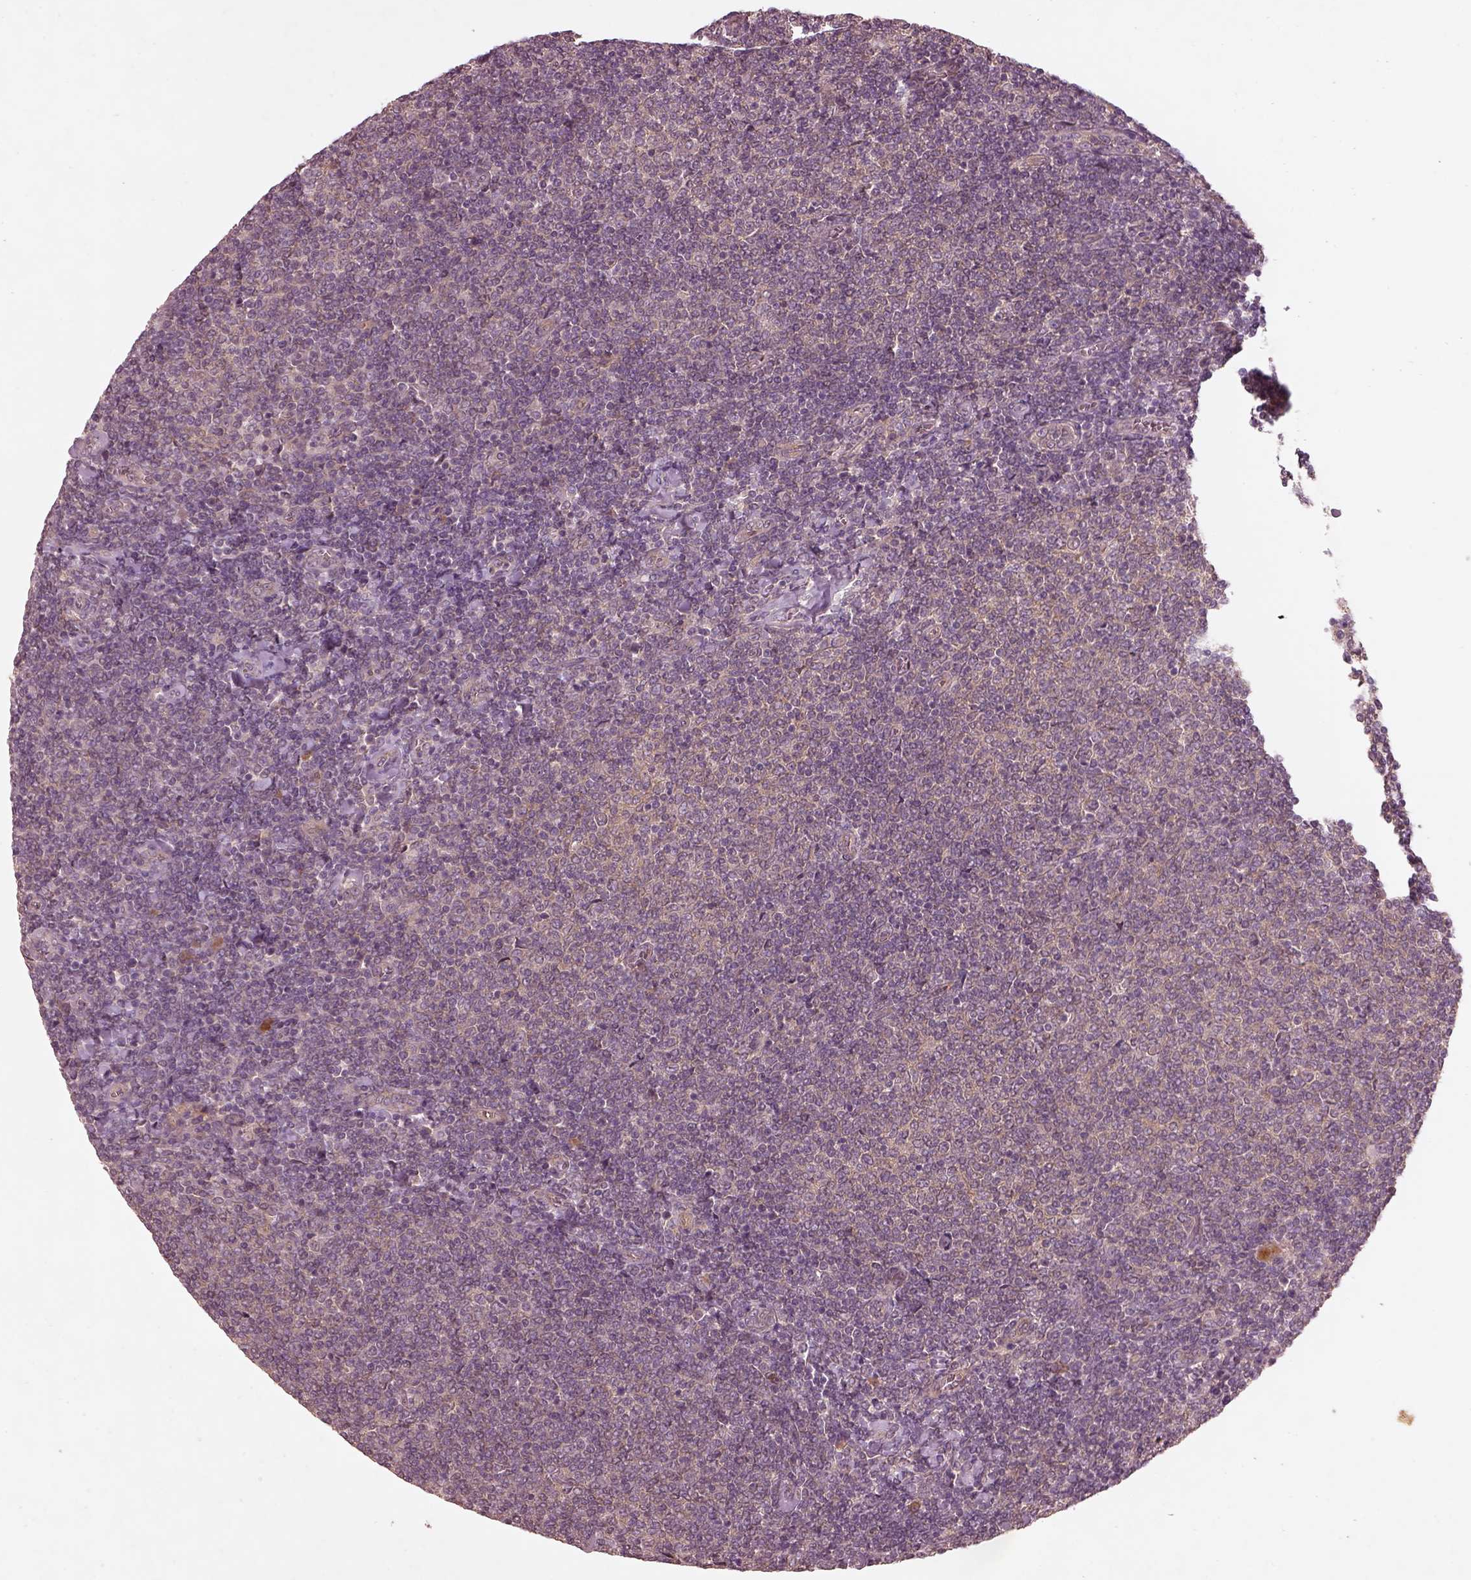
{"staining": {"intensity": "weak", "quantity": ">75%", "location": "cytoplasmic/membranous"}, "tissue": "lymphoma", "cell_type": "Tumor cells", "image_type": "cancer", "snomed": [{"axis": "morphology", "description": "Malignant lymphoma, non-Hodgkin's type, Low grade"}, {"axis": "topography", "description": "Lymph node"}], "caption": "The histopathology image exhibits a brown stain indicating the presence of a protein in the cytoplasmic/membranous of tumor cells in malignant lymphoma, non-Hodgkin's type (low-grade).", "gene": "FAM234A", "patient": {"sex": "male", "age": 52}}